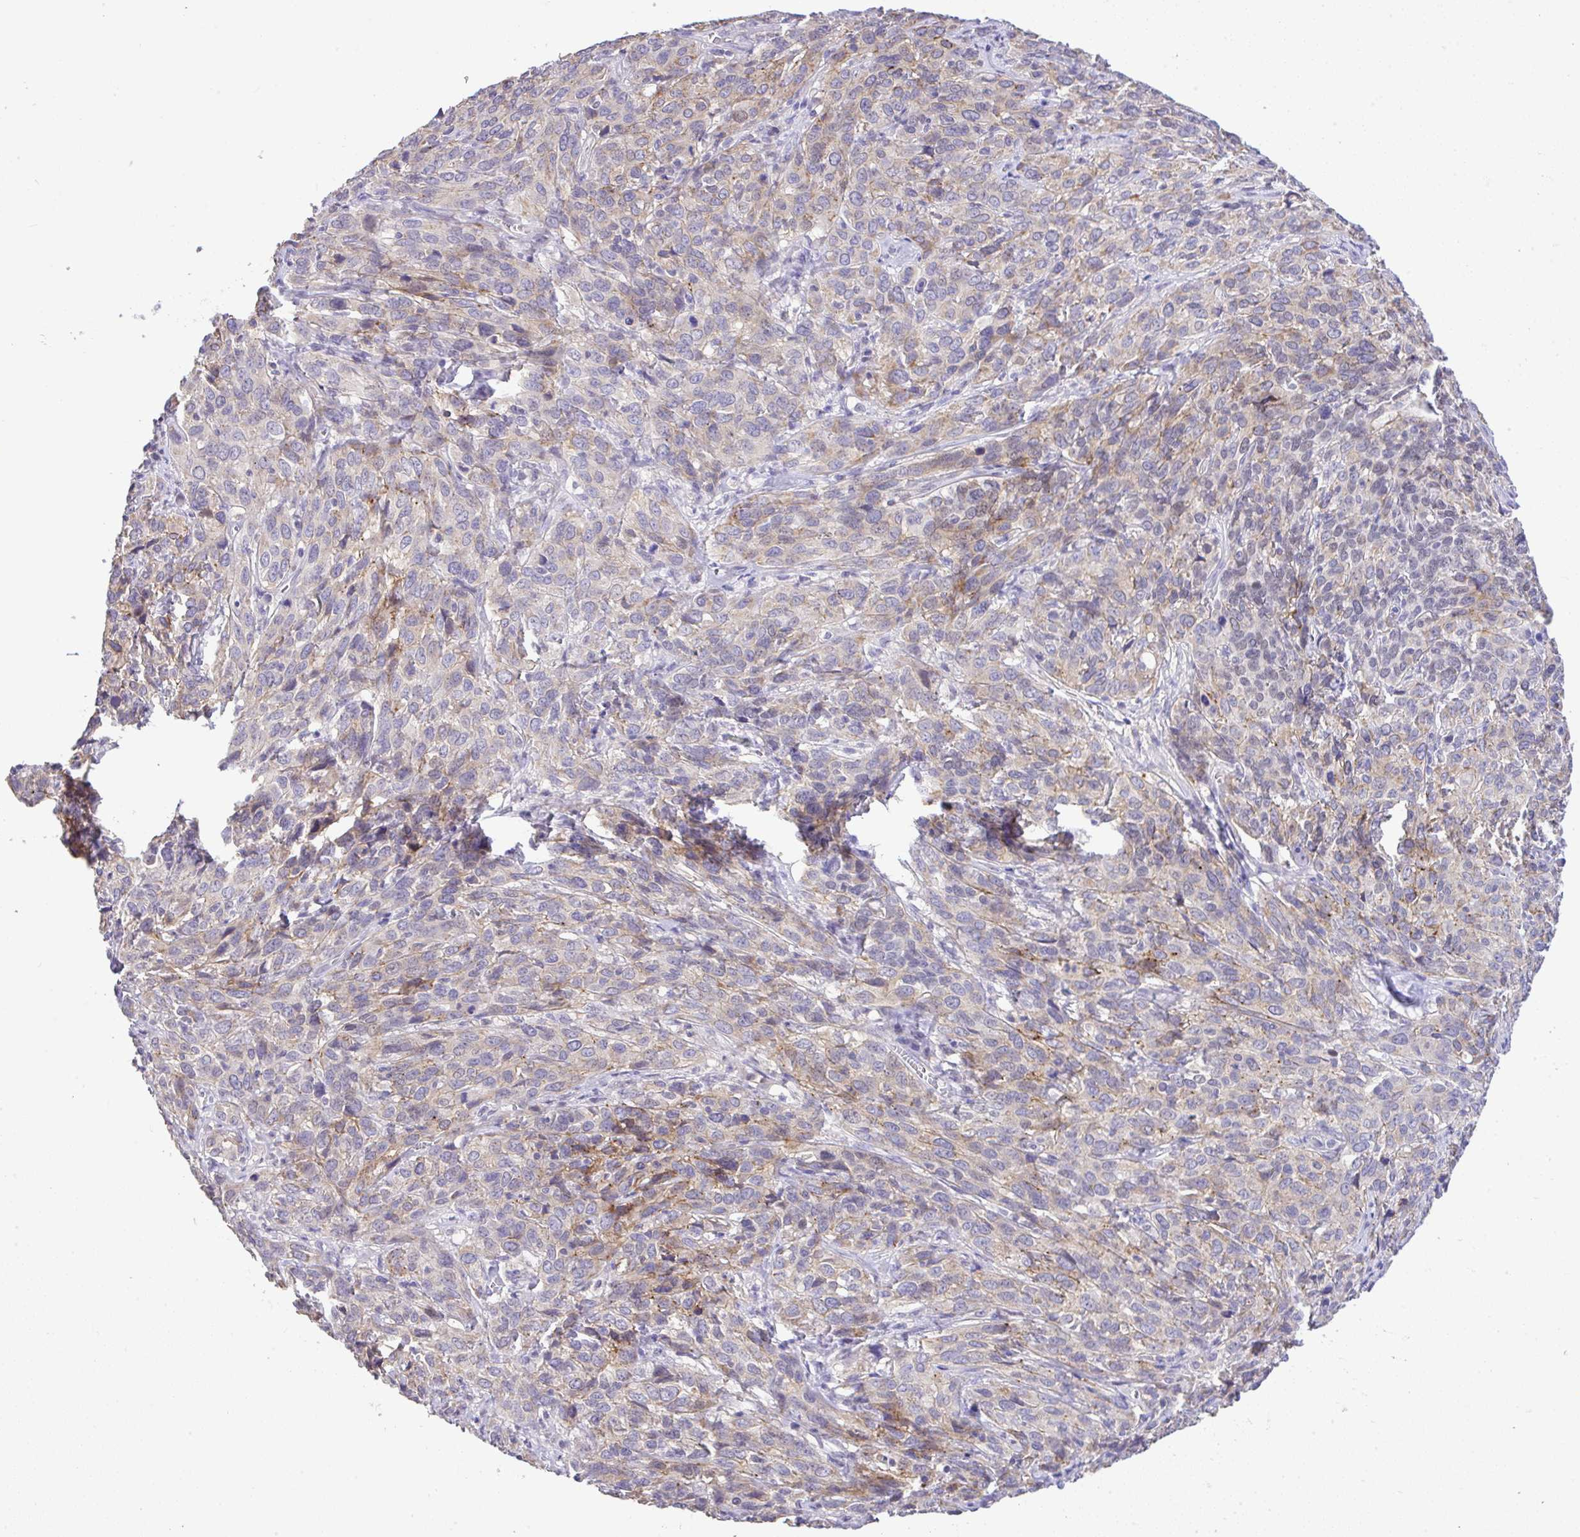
{"staining": {"intensity": "moderate", "quantity": "25%-75%", "location": "cytoplasmic/membranous"}, "tissue": "cervical cancer", "cell_type": "Tumor cells", "image_type": "cancer", "snomed": [{"axis": "morphology", "description": "Squamous cell carcinoma, NOS"}, {"axis": "topography", "description": "Cervix"}], "caption": "Immunohistochemistry (DAB) staining of human squamous cell carcinoma (cervical) exhibits moderate cytoplasmic/membranous protein expression in about 25%-75% of tumor cells.", "gene": "CTU1", "patient": {"sex": "female", "age": 51}}